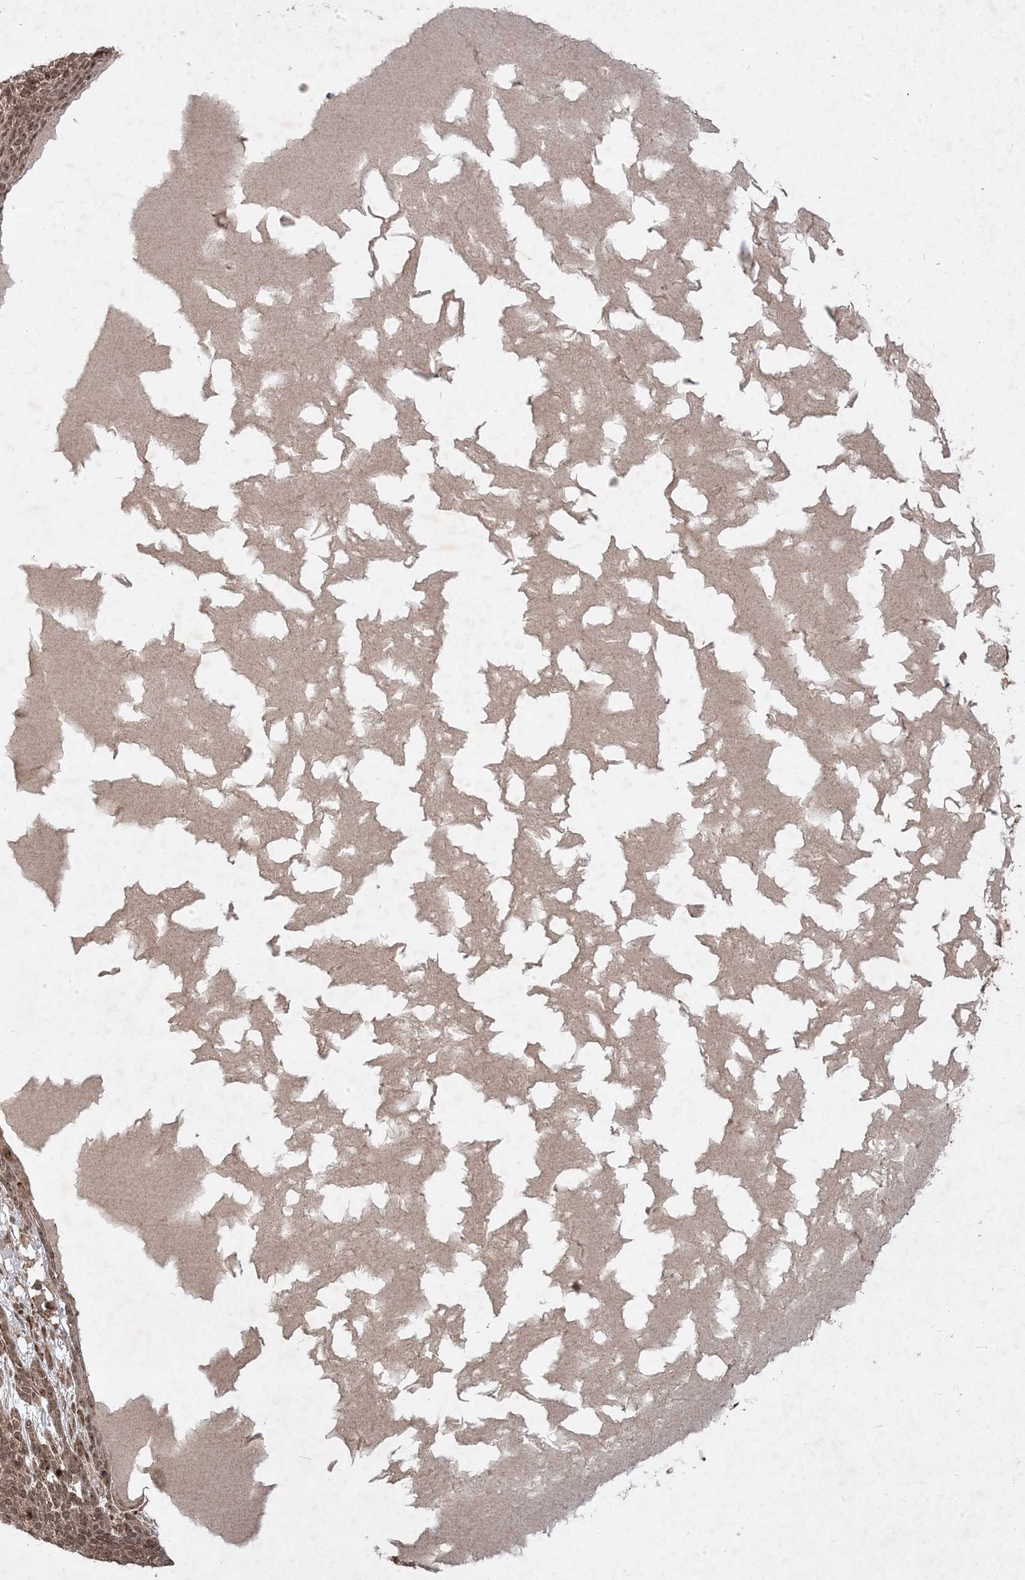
{"staining": {"intensity": "moderate", "quantity": ">75%", "location": "cytoplasmic/membranous,nuclear"}, "tissue": "skin cancer", "cell_type": "Tumor cells", "image_type": "cancer", "snomed": [{"axis": "morphology", "description": "Squamous cell carcinoma, NOS"}, {"axis": "topography", "description": "Skin"}], "caption": "High-power microscopy captured an immunohistochemistry (IHC) photomicrograph of skin squamous cell carcinoma, revealing moderate cytoplasmic/membranous and nuclear positivity in approximately >75% of tumor cells. (Brightfield microscopy of DAB IHC at high magnification).", "gene": "PLEKHM2", "patient": {"sex": "female", "age": 90}}